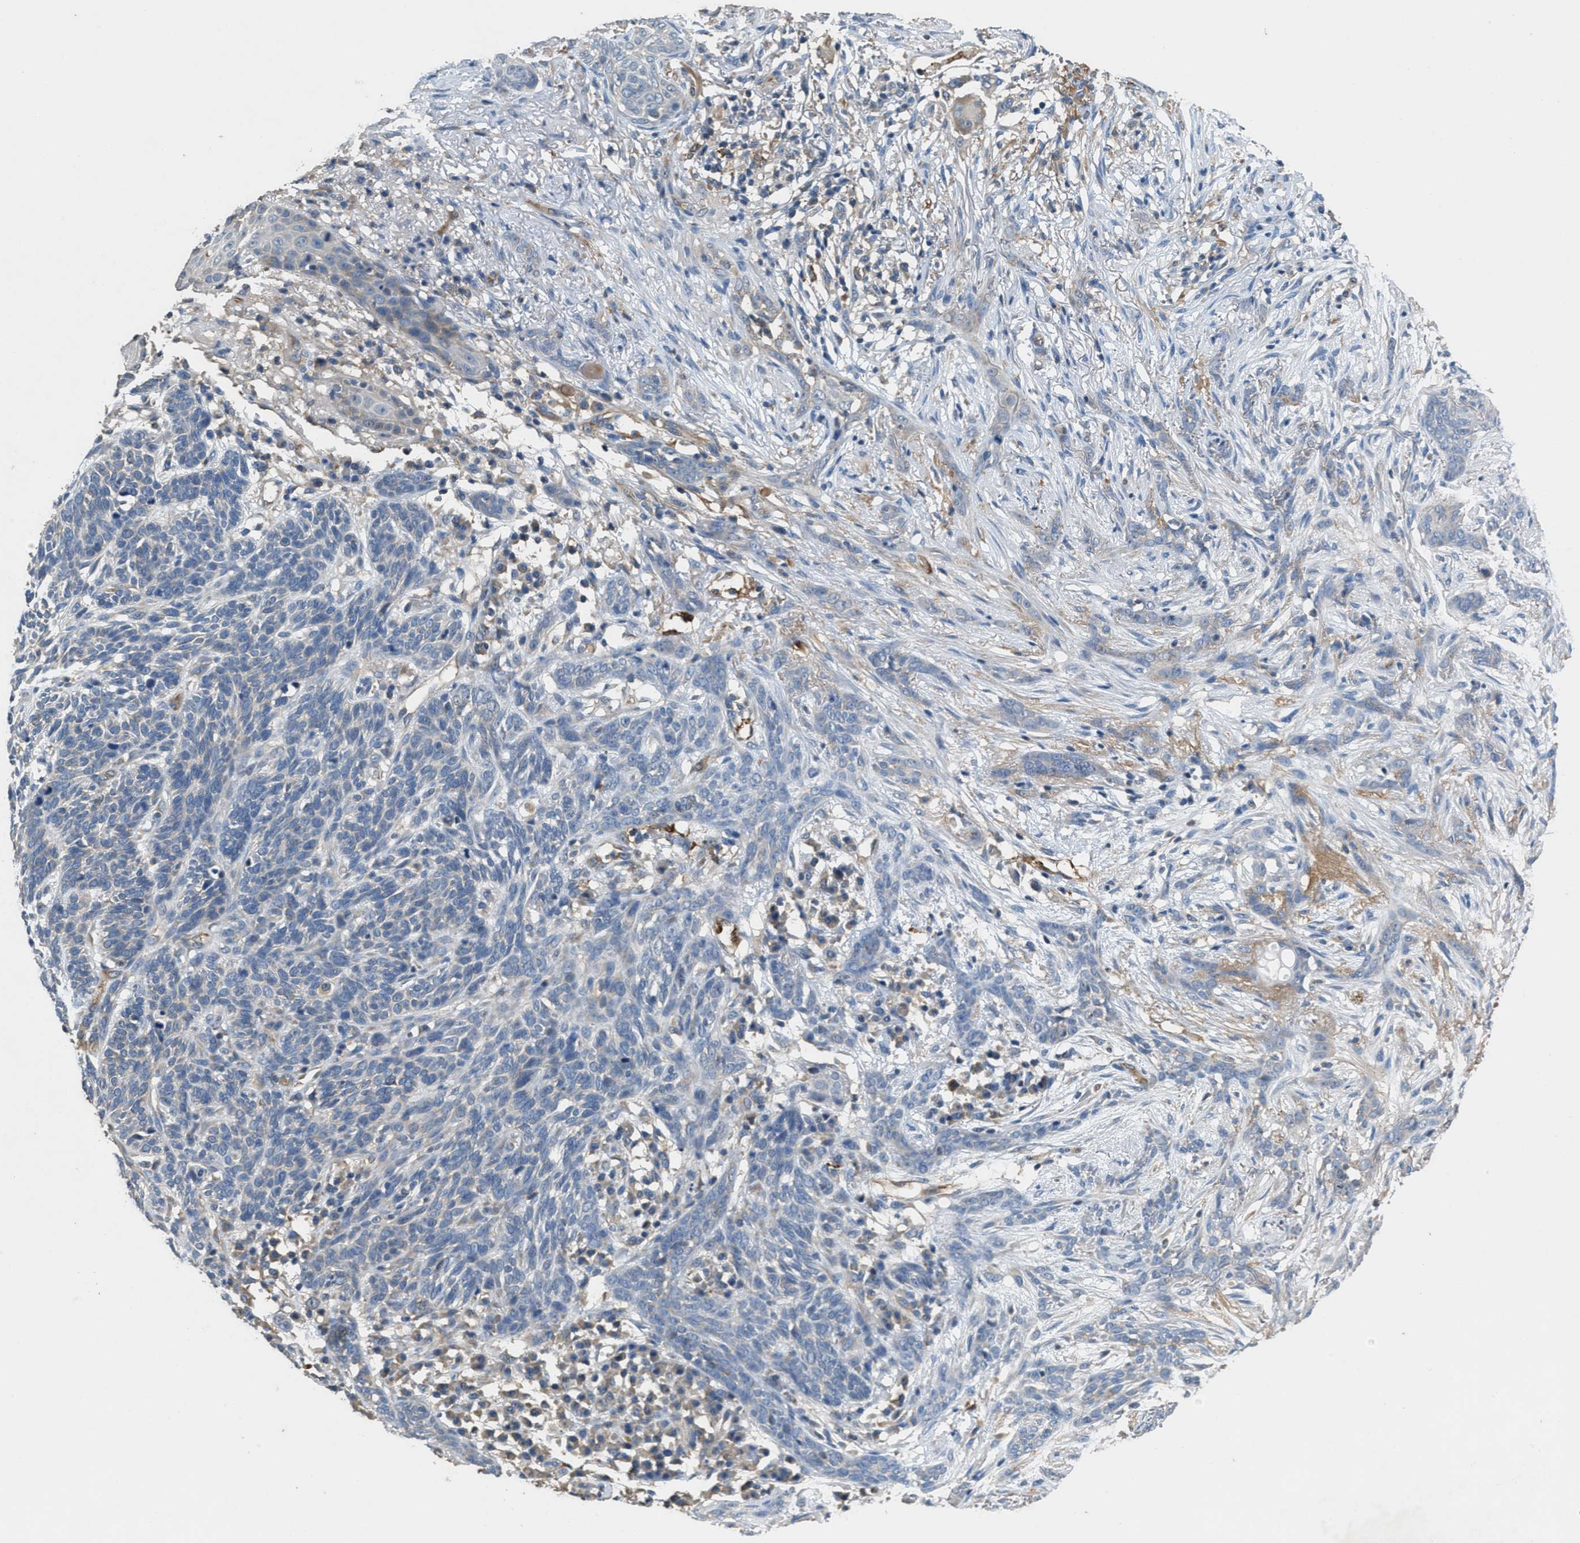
{"staining": {"intensity": "negative", "quantity": "none", "location": "none"}, "tissue": "skin cancer", "cell_type": "Tumor cells", "image_type": "cancer", "snomed": [{"axis": "morphology", "description": "Basal cell carcinoma"}, {"axis": "morphology", "description": "Adnexal tumor, benign"}, {"axis": "topography", "description": "Skin"}], "caption": "Micrograph shows no significant protein expression in tumor cells of skin cancer (benign adnexal tumor).", "gene": "DGKE", "patient": {"sex": "female", "age": 42}}